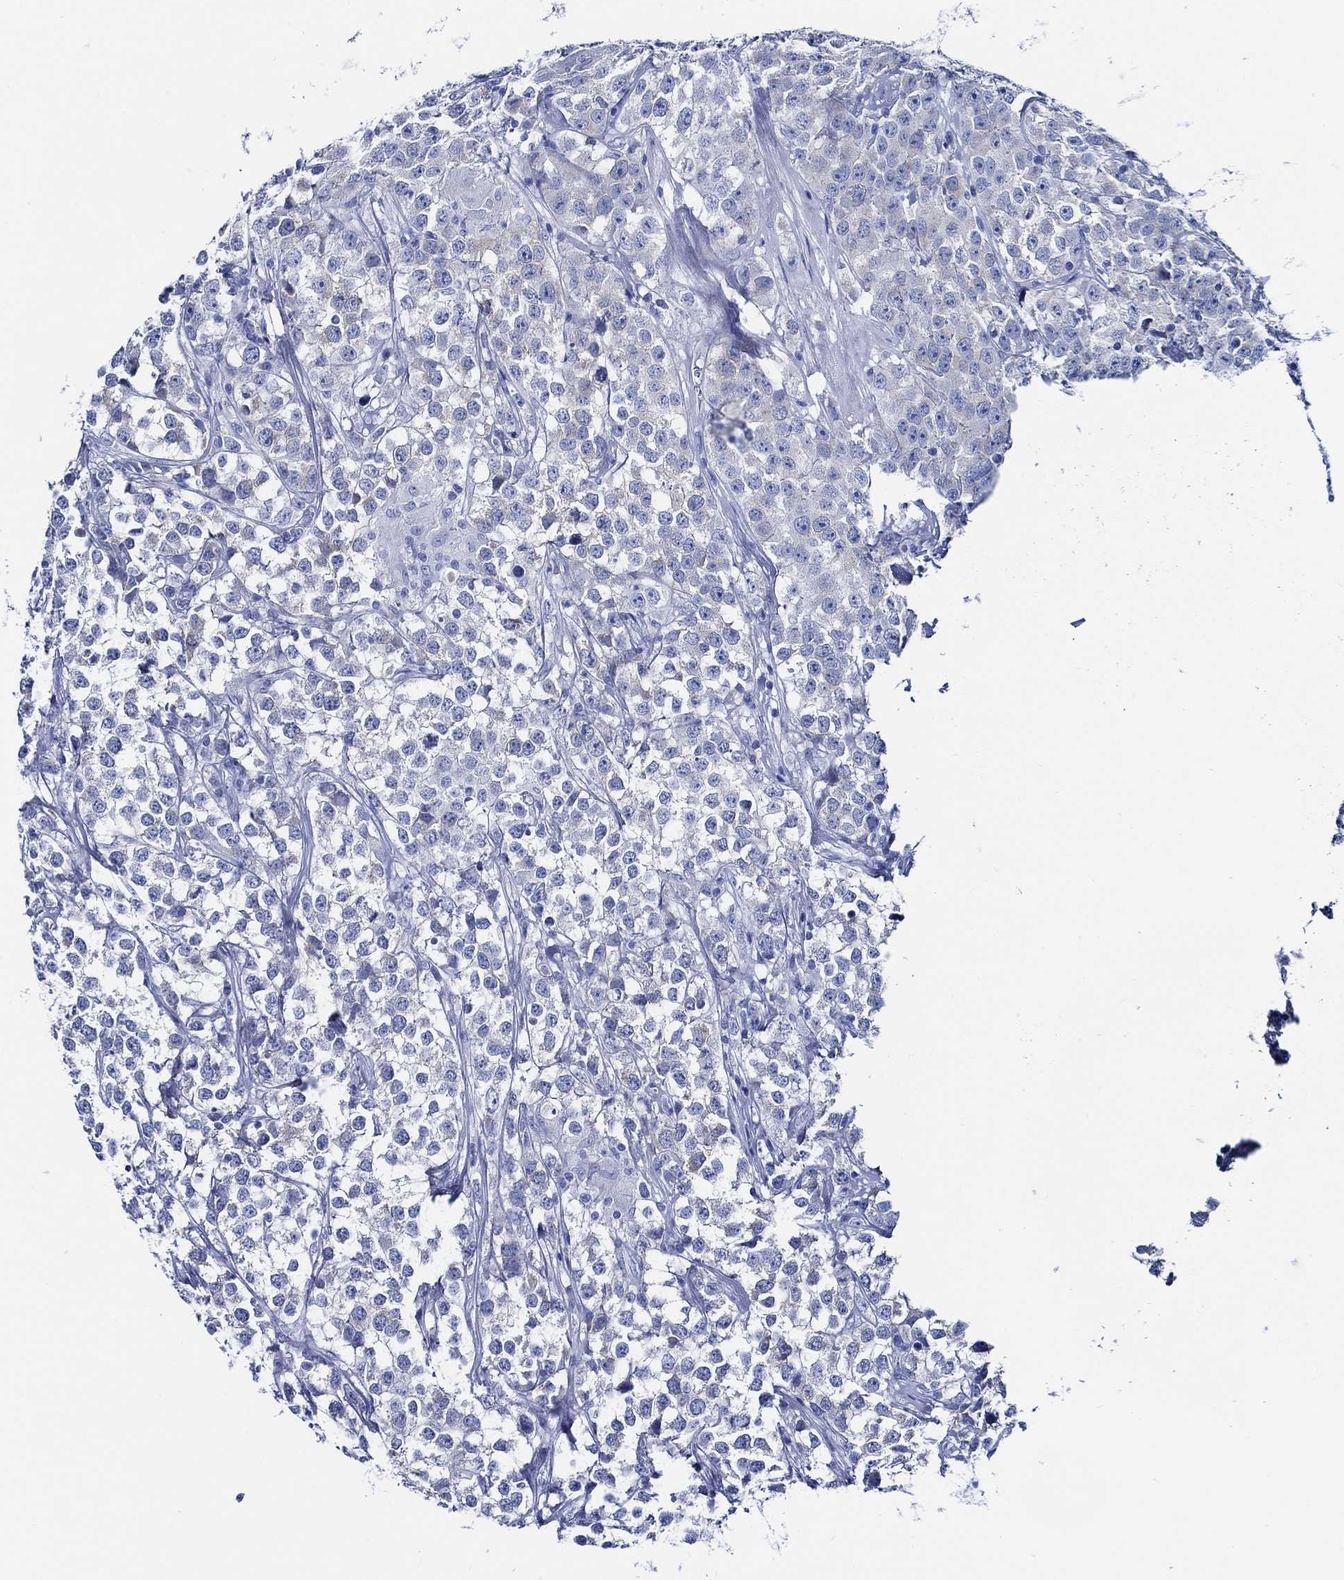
{"staining": {"intensity": "negative", "quantity": "none", "location": "none"}, "tissue": "testis cancer", "cell_type": "Tumor cells", "image_type": "cancer", "snomed": [{"axis": "morphology", "description": "Seminoma, NOS"}, {"axis": "topography", "description": "Testis"}], "caption": "High magnification brightfield microscopy of testis cancer stained with DAB (3,3'-diaminobenzidine) (brown) and counterstained with hematoxylin (blue): tumor cells show no significant positivity.", "gene": "WDR62", "patient": {"sex": "male", "age": 59}}